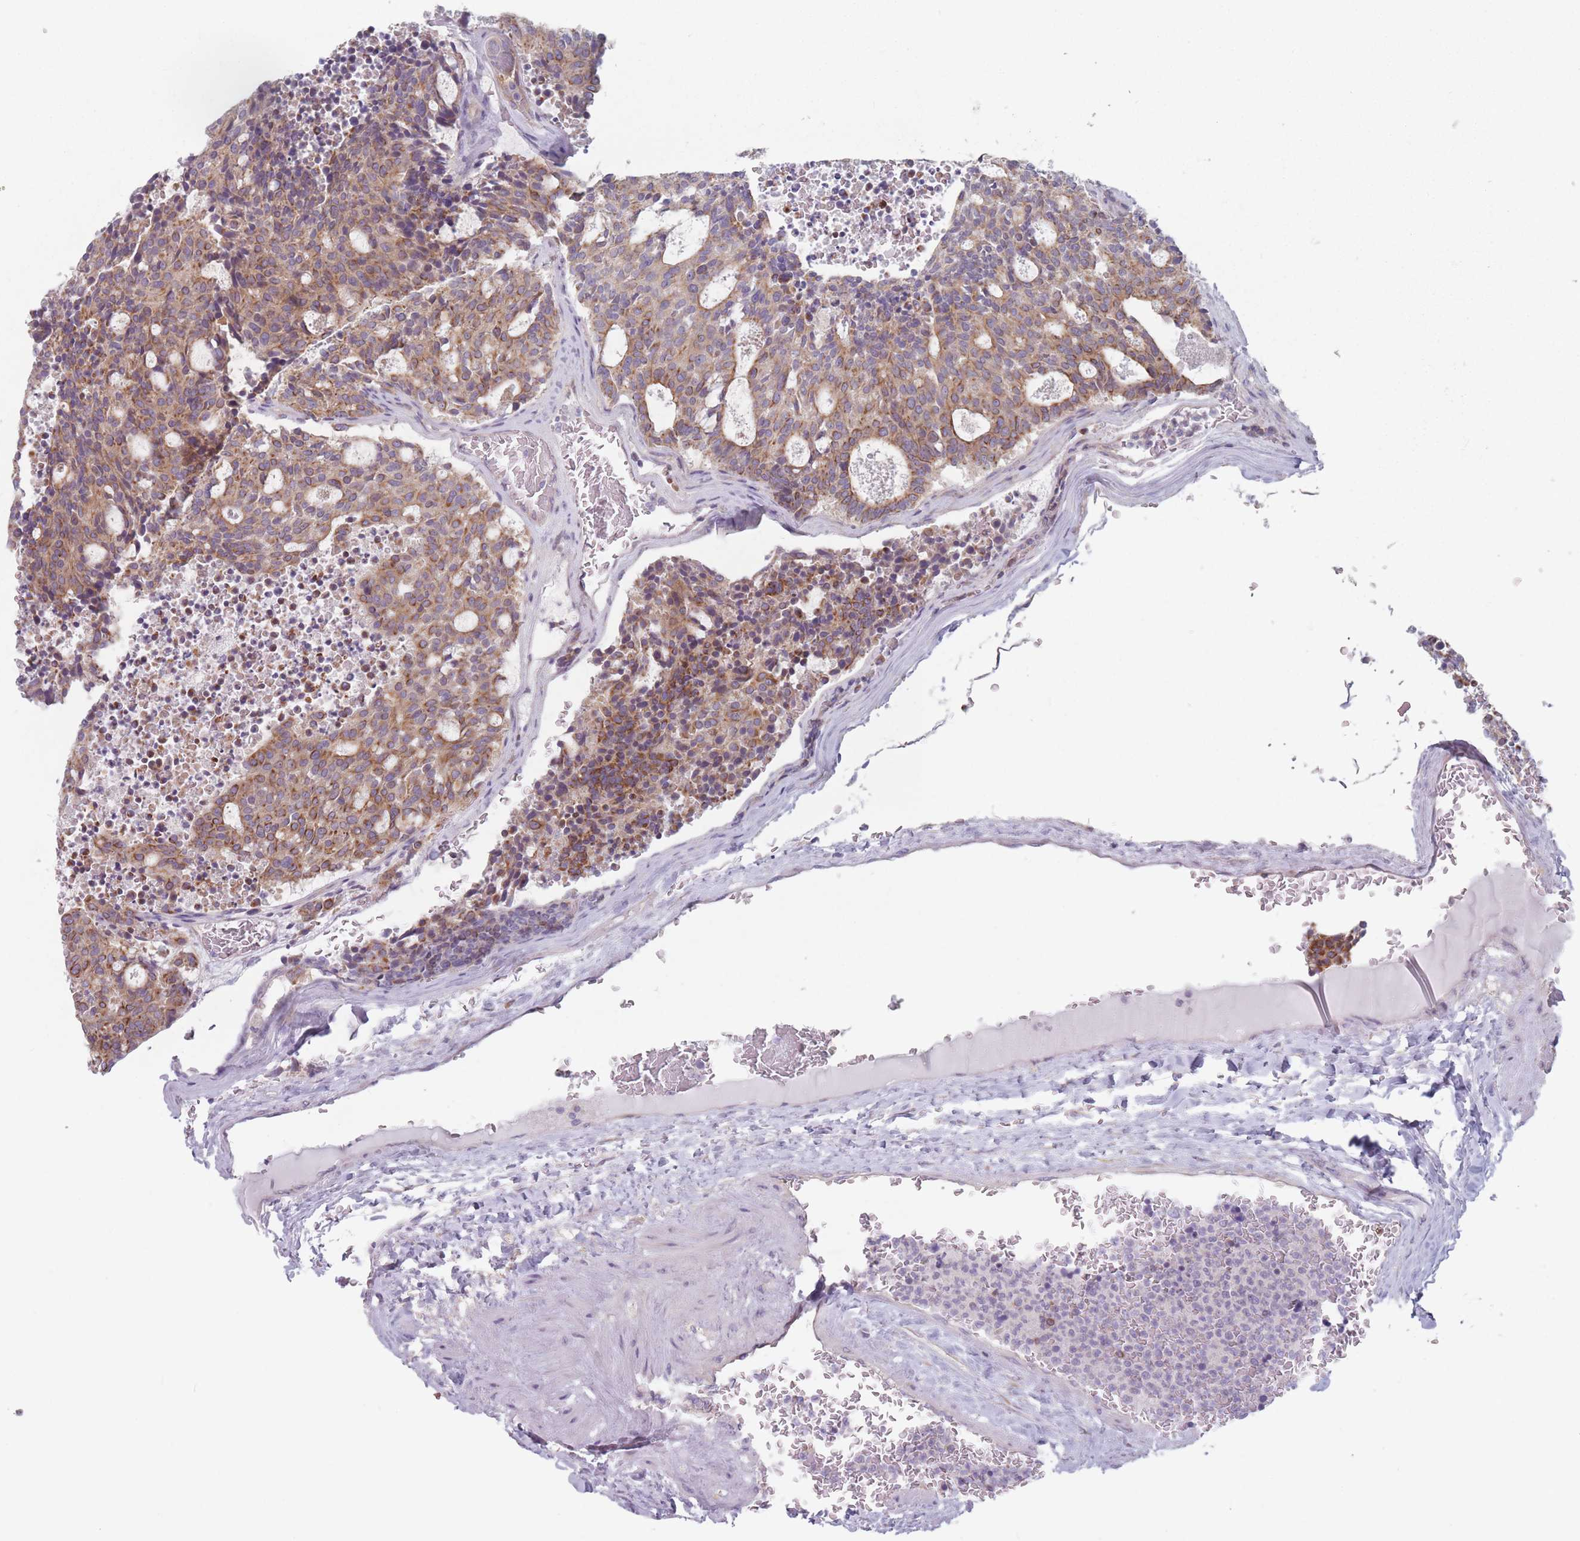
{"staining": {"intensity": "moderate", "quantity": ">75%", "location": "cytoplasmic/membranous"}, "tissue": "carcinoid", "cell_type": "Tumor cells", "image_type": "cancer", "snomed": [{"axis": "morphology", "description": "Carcinoid, malignant, NOS"}, {"axis": "topography", "description": "Pancreas"}], "caption": "A brown stain highlights moderate cytoplasmic/membranous expression of a protein in carcinoid tumor cells.", "gene": "HSBP1L1", "patient": {"sex": "female", "age": 54}}